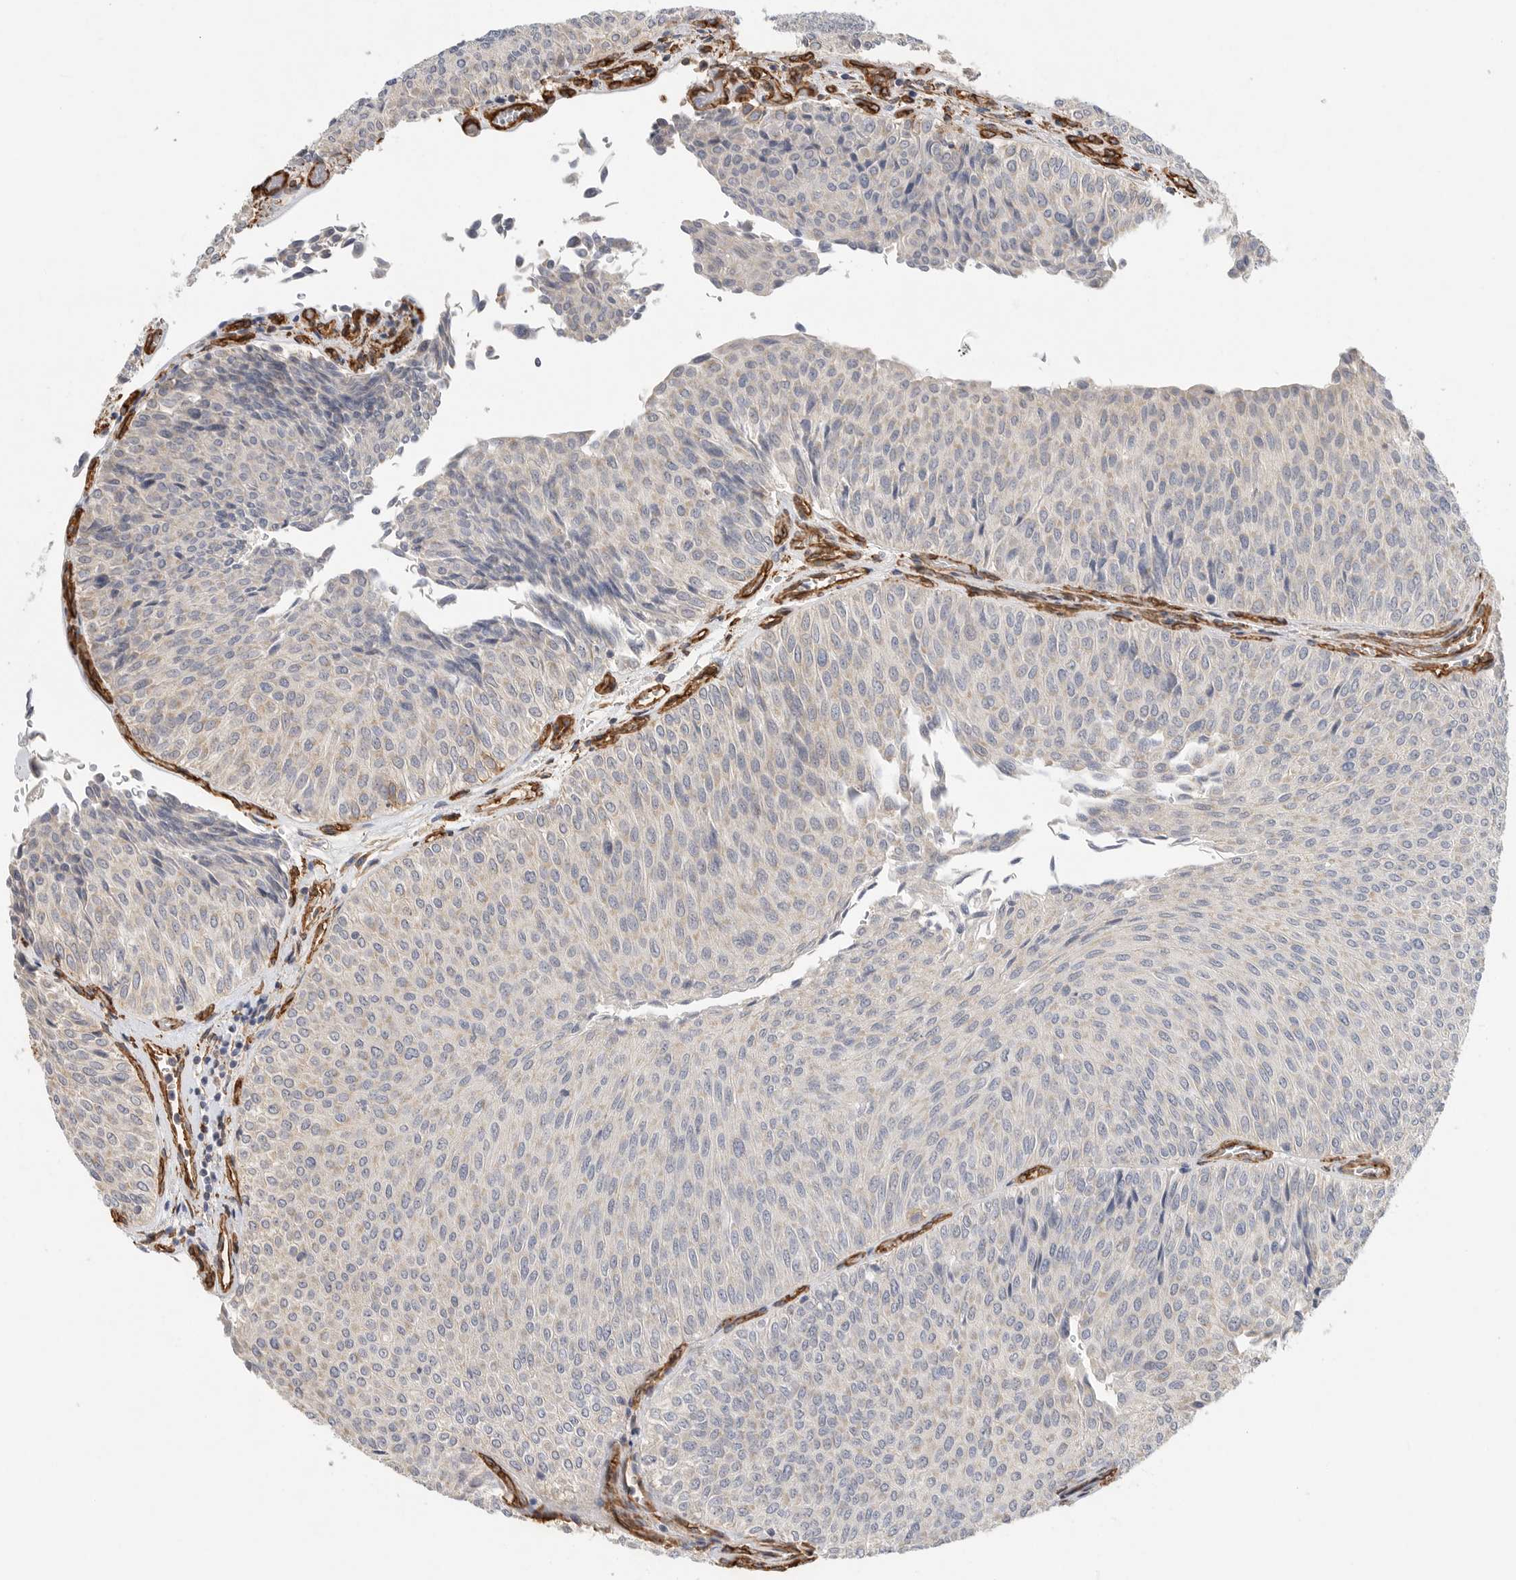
{"staining": {"intensity": "negative", "quantity": "none", "location": "none"}, "tissue": "urothelial cancer", "cell_type": "Tumor cells", "image_type": "cancer", "snomed": [{"axis": "morphology", "description": "Urothelial carcinoma, Low grade"}, {"axis": "topography", "description": "Urinary bladder"}], "caption": "The histopathology image demonstrates no significant staining in tumor cells of urothelial carcinoma (low-grade).", "gene": "JMJD4", "patient": {"sex": "male", "age": 78}}